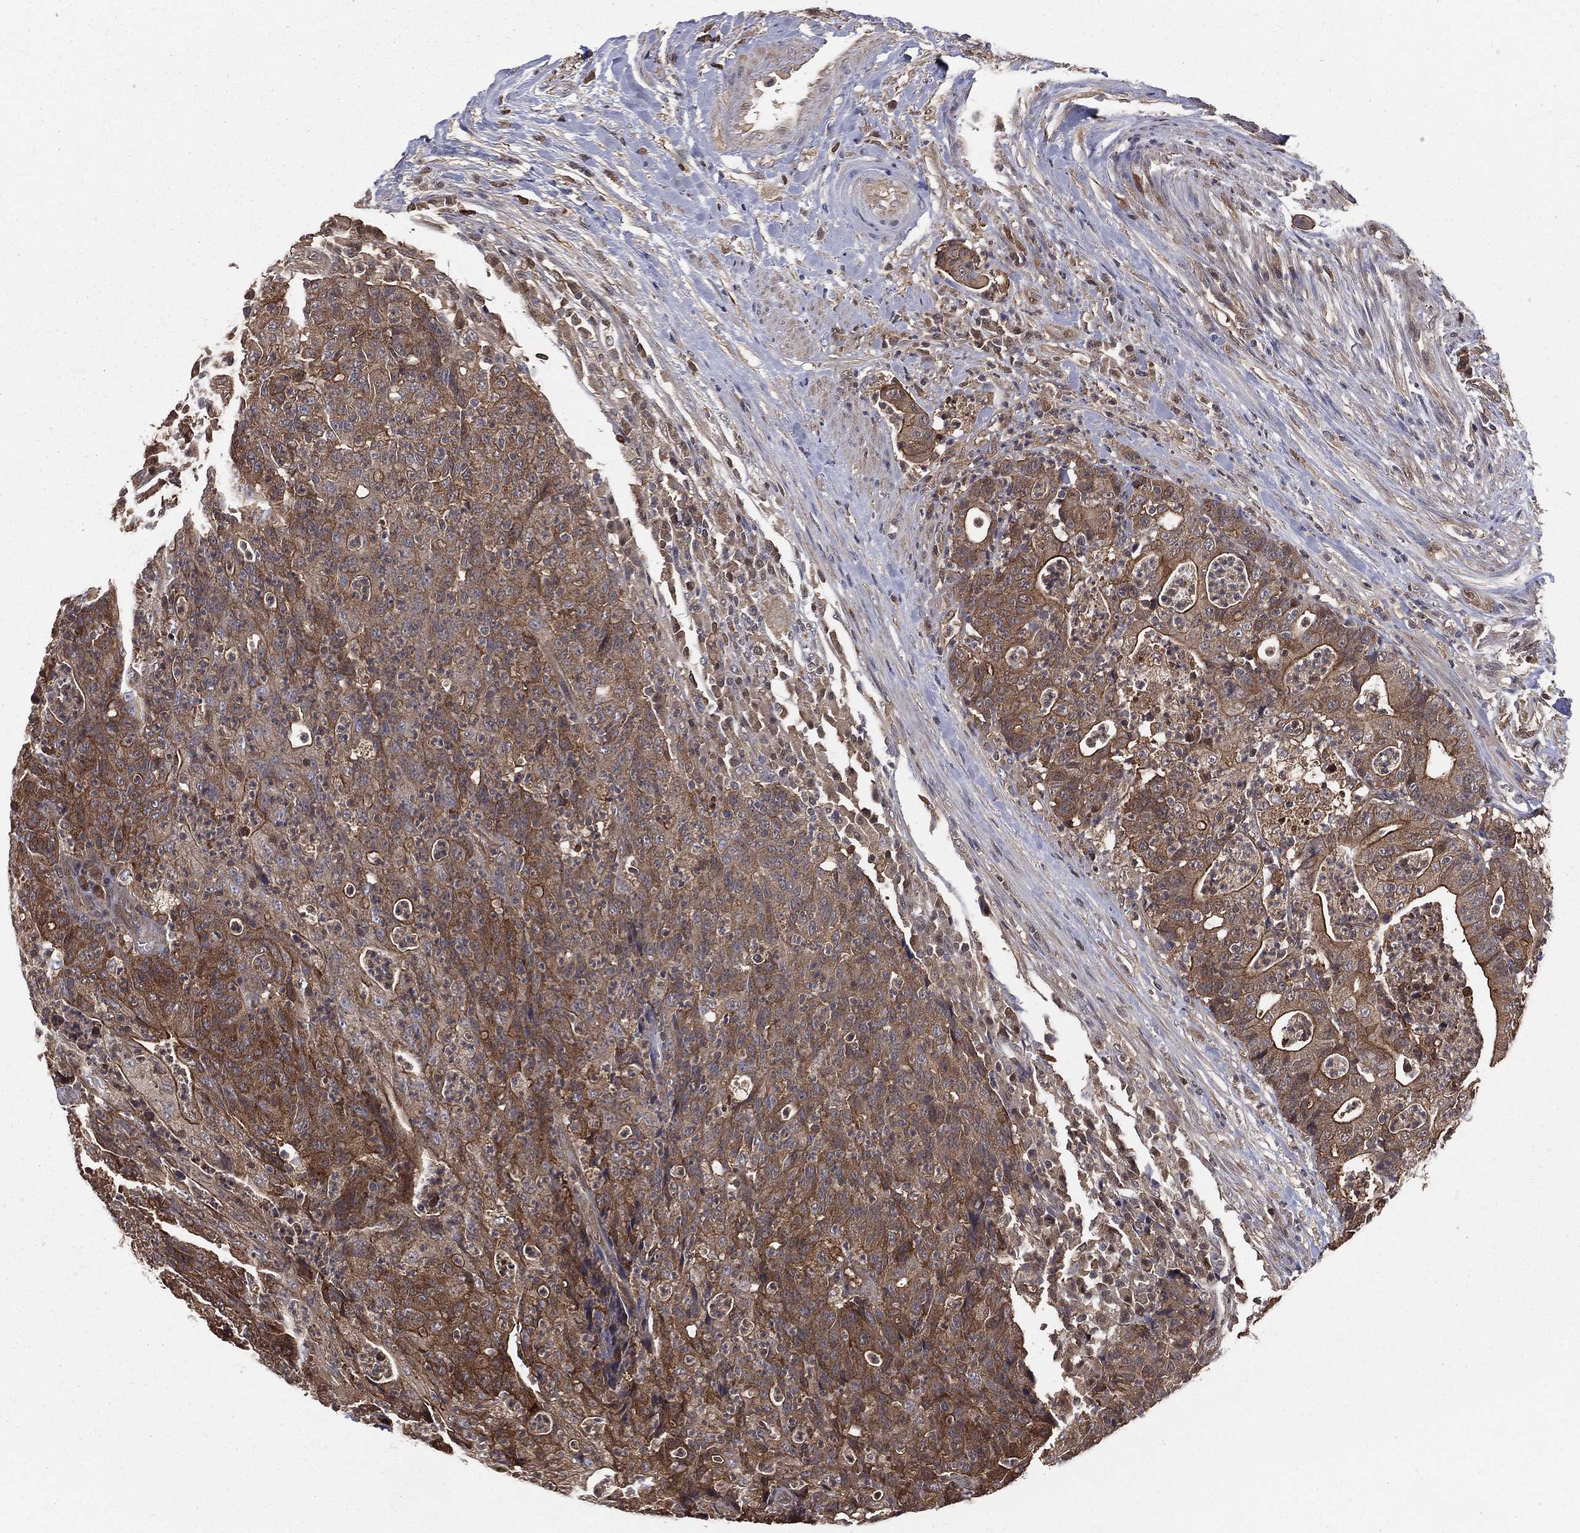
{"staining": {"intensity": "moderate", "quantity": ">75%", "location": "cytoplasmic/membranous"}, "tissue": "colorectal cancer", "cell_type": "Tumor cells", "image_type": "cancer", "snomed": [{"axis": "morphology", "description": "Adenocarcinoma, NOS"}, {"axis": "topography", "description": "Colon"}], "caption": "Tumor cells show moderate cytoplasmic/membranous staining in approximately >75% of cells in colorectal cancer.", "gene": "TBC1D2", "patient": {"sex": "male", "age": 70}}